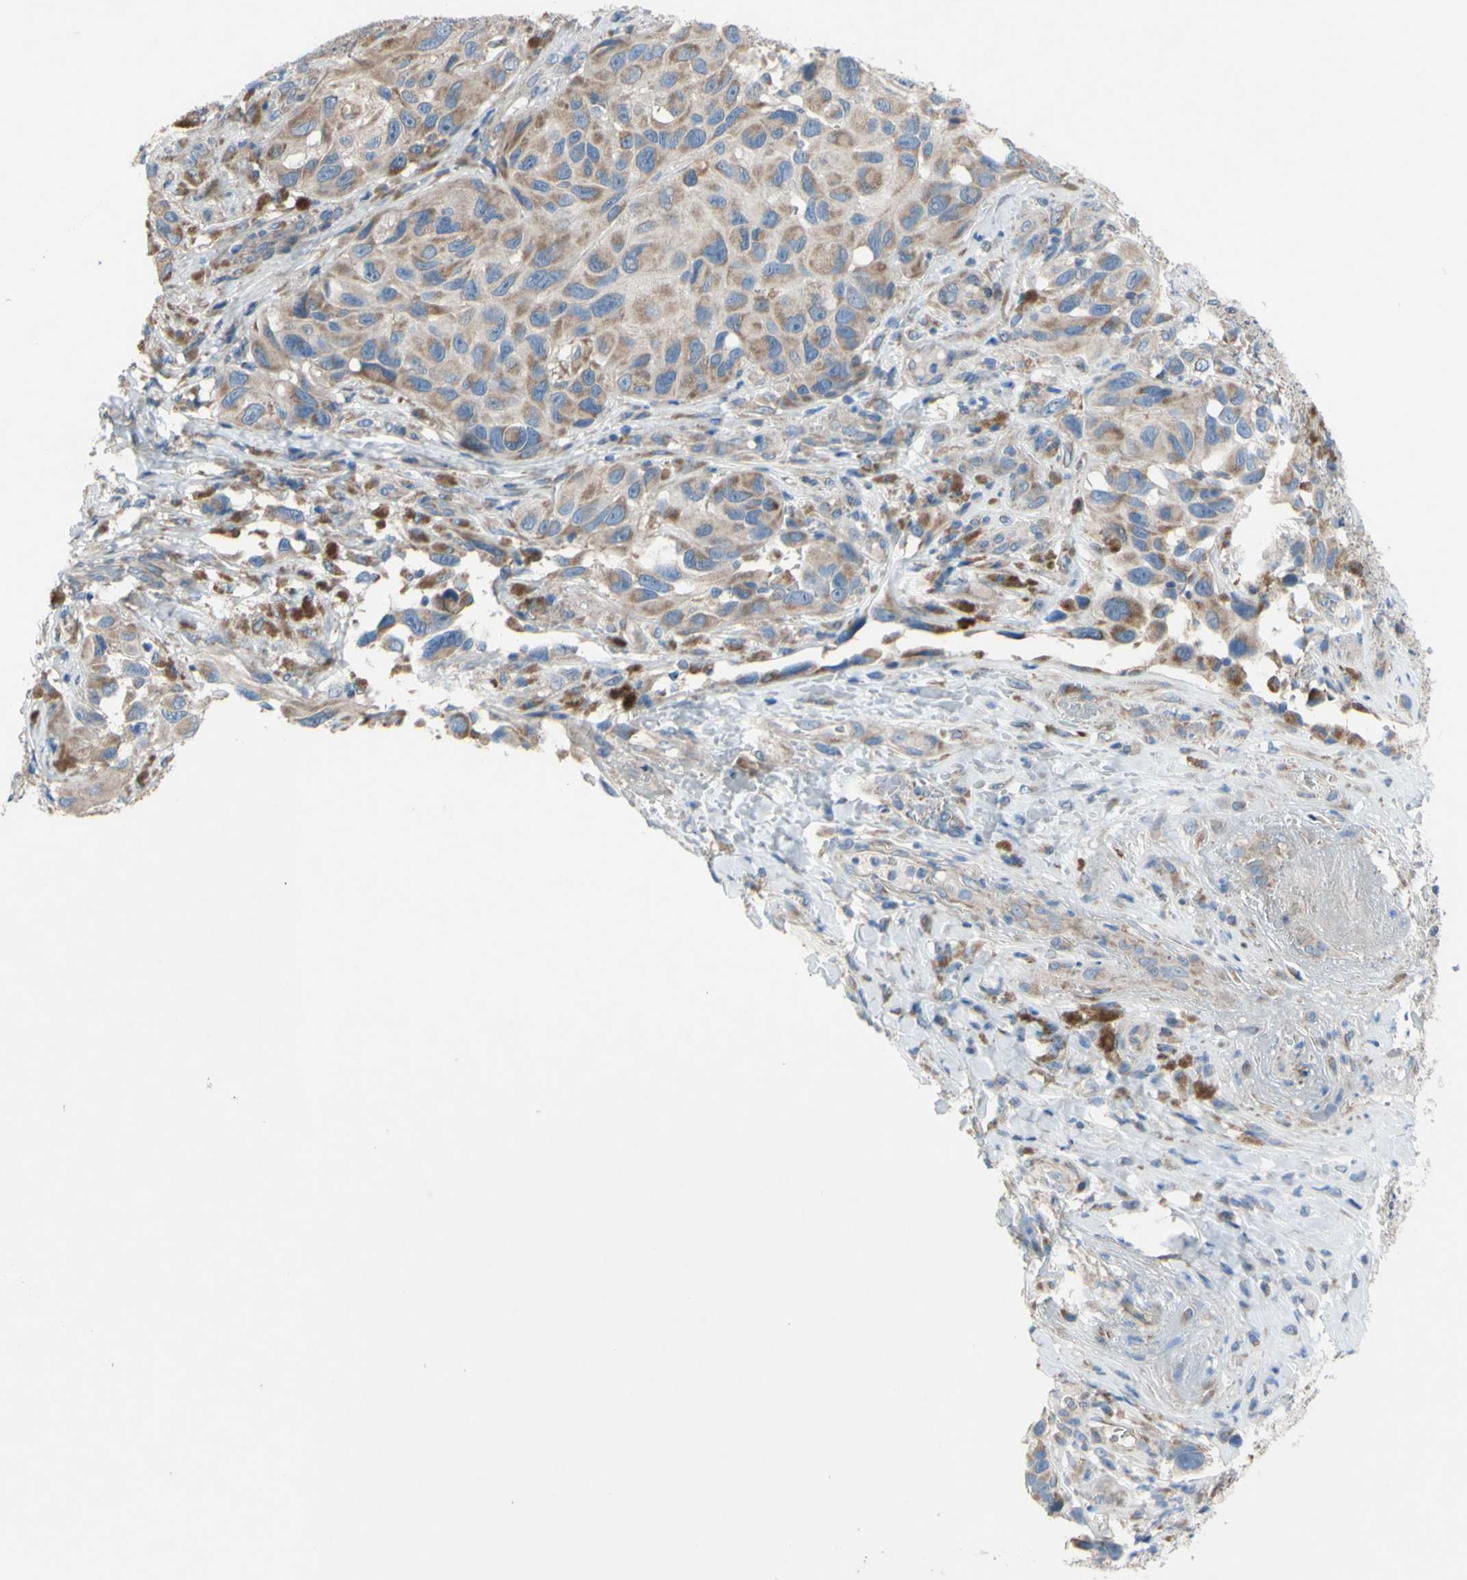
{"staining": {"intensity": "moderate", "quantity": ">75%", "location": "cytoplasmic/membranous"}, "tissue": "melanoma", "cell_type": "Tumor cells", "image_type": "cancer", "snomed": [{"axis": "morphology", "description": "Malignant melanoma, NOS"}, {"axis": "topography", "description": "Skin"}], "caption": "Immunohistochemistry (DAB) staining of human melanoma shows moderate cytoplasmic/membranous protein staining in approximately >75% of tumor cells.", "gene": "GRAMD2B", "patient": {"sex": "female", "age": 73}}